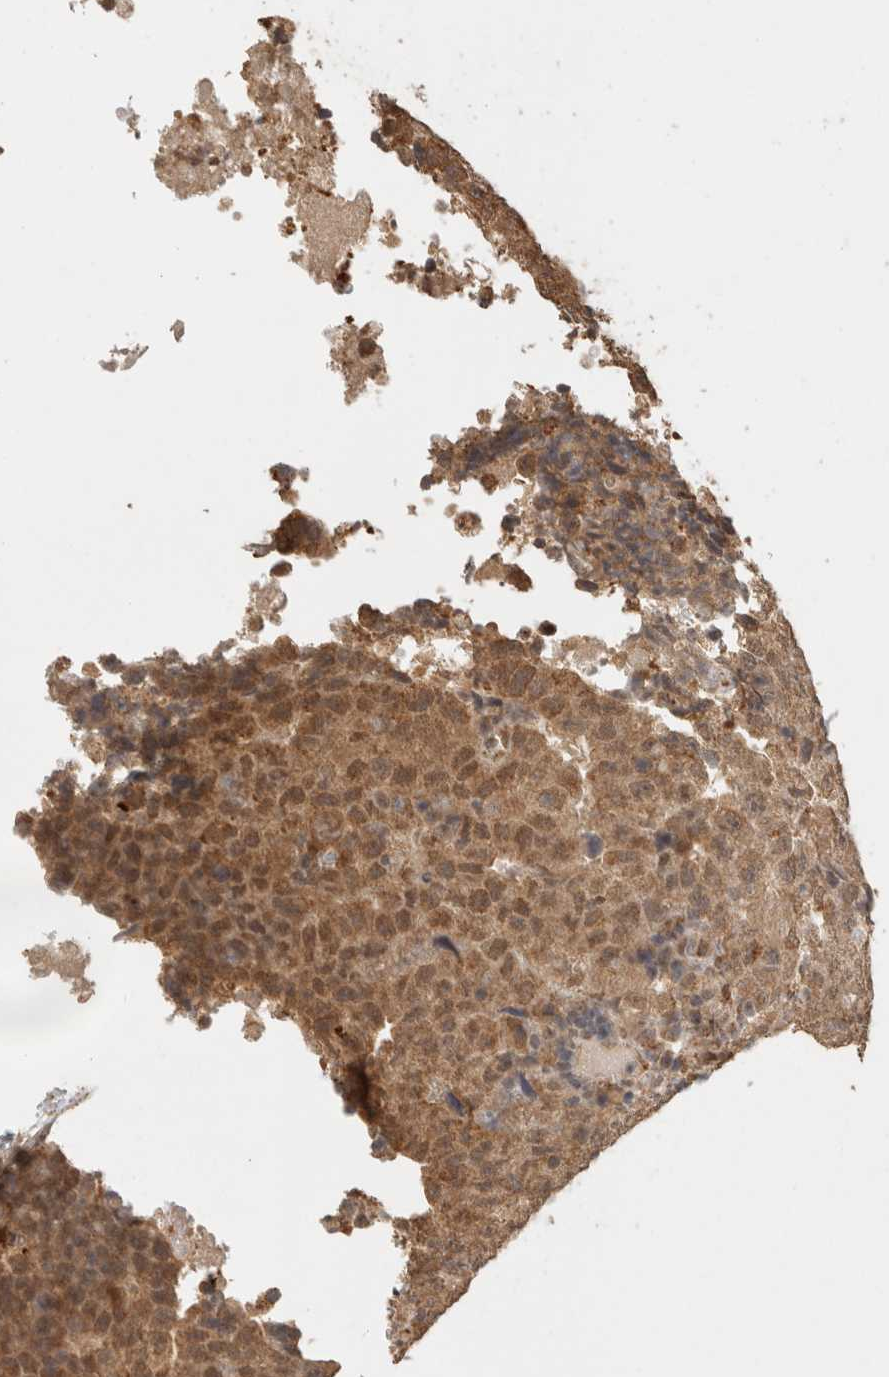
{"staining": {"intensity": "moderate", "quantity": ">75%", "location": "cytoplasmic/membranous"}, "tissue": "testis cancer", "cell_type": "Tumor cells", "image_type": "cancer", "snomed": [{"axis": "morphology", "description": "Necrosis, NOS"}, {"axis": "morphology", "description": "Carcinoma, Embryonal, NOS"}, {"axis": "topography", "description": "Testis"}], "caption": "Testis embryonal carcinoma stained with DAB immunohistochemistry (IHC) exhibits medium levels of moderate cytoplasmic/membranous staining in about >75% of tumor cells.", "gene": "BNIP3L", "patient": {"sex": "male", "age": 19}}